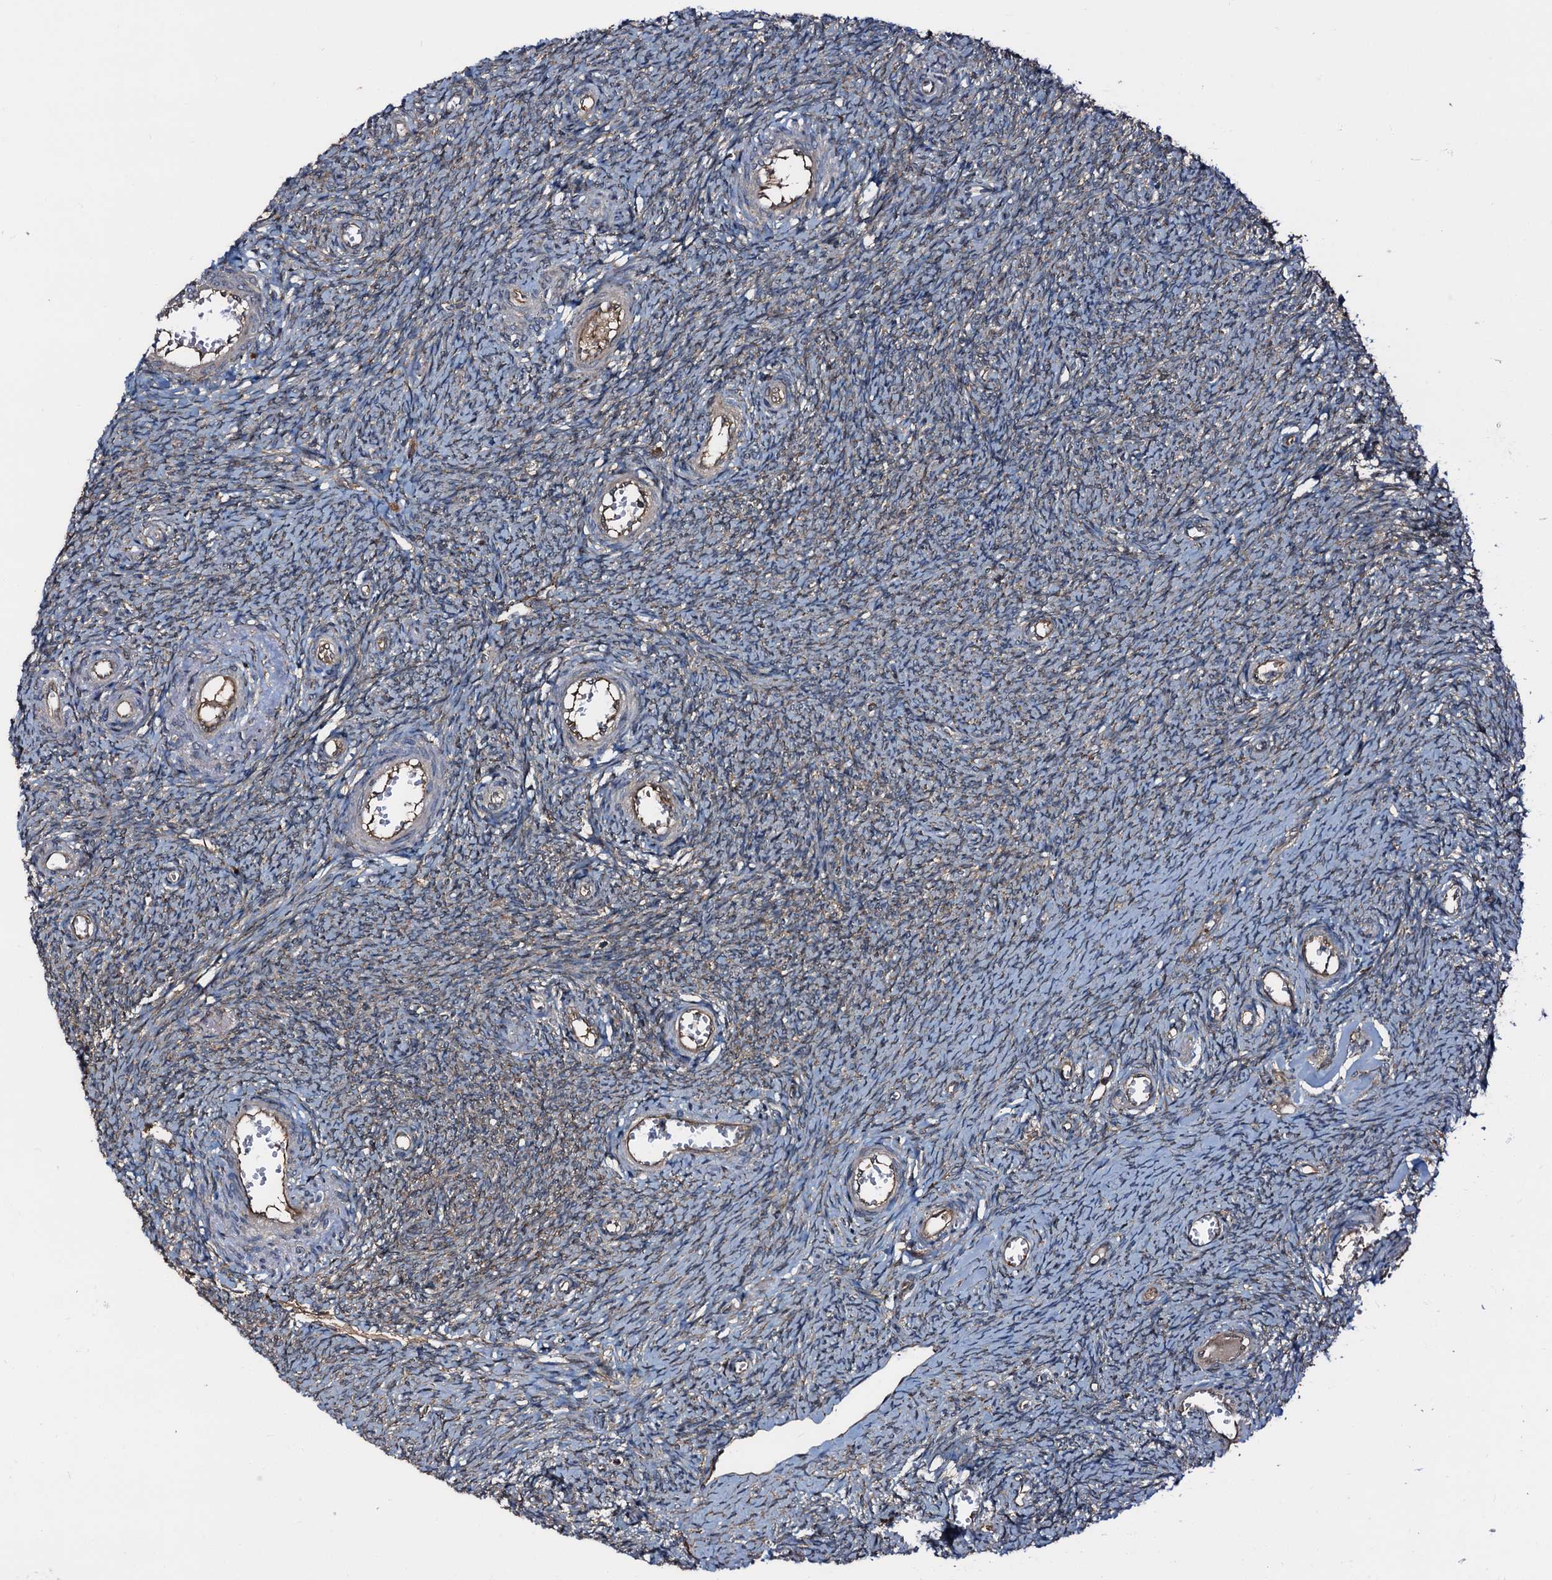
{"staining": {"intensity": "weak", "quantity": "25%-75%", "location": "cytoplasmic/membranous"}, "tissue": "ovary", "cell_type": "Ovarian stroma cells", "image_type": "normal", "snomed": [{"axis": "morphology", "description": "Normal tissue, NOS"}, {"axis": "topography", "description": "Ovary"}], "caption": "Unremarkable ovary demonstrates weak cytoplasmic/membranous positivity in approximately 25%-75% of ovarian stroma cells, visualized by immunohistochemistry. The staining is performed using DAB brown chromogen to label protein expression. The nuclei are counter-stained blue using hematoxylin.", "gene": "PEX5", "patient": {"sex": "female", "age": 44}}